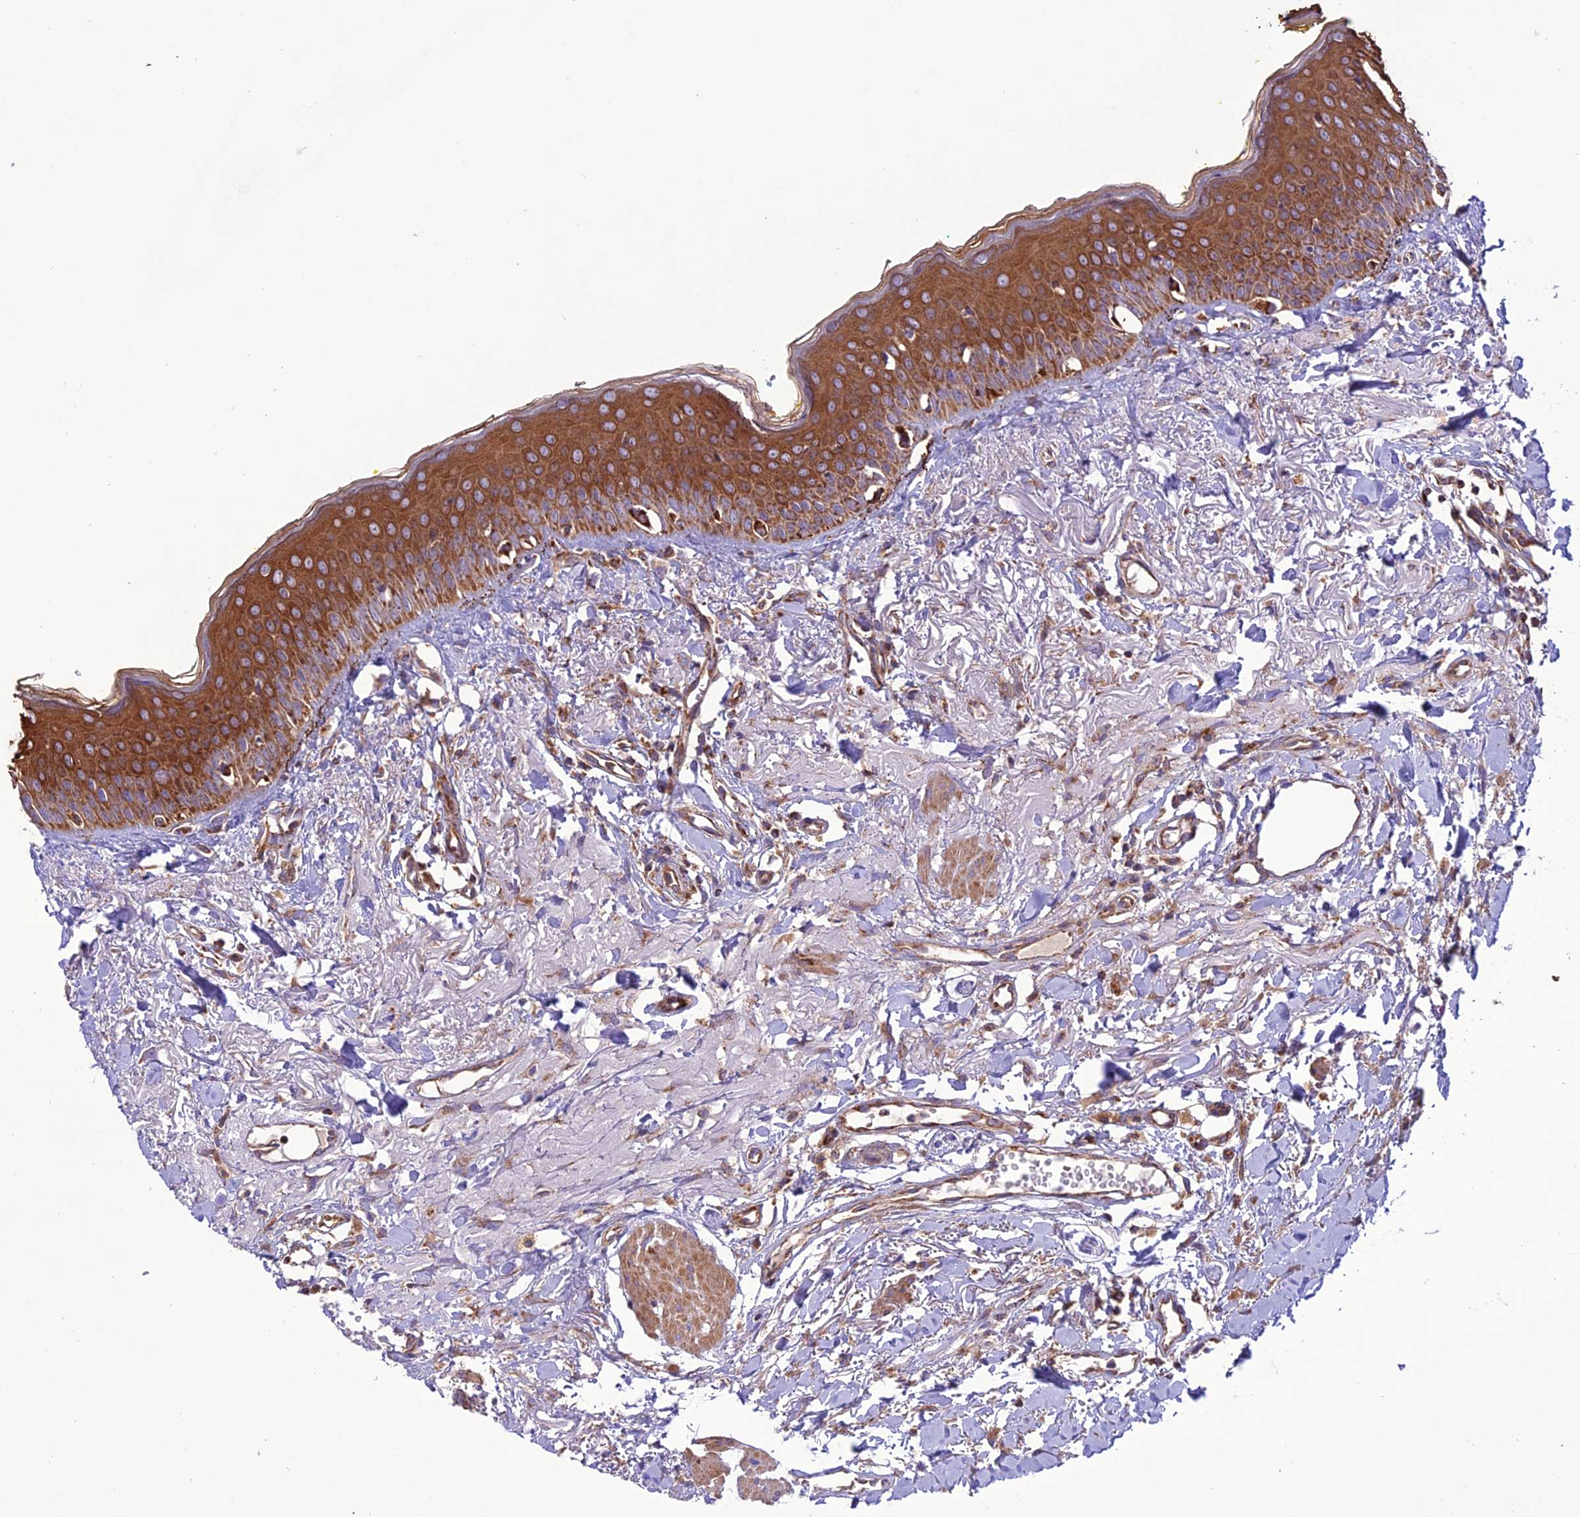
{"staining": {"intensity": "moderate", "quantity": ">75%", "location": "cytoplasmic/membranous"}, "tissue": "oral mucosa", "cell_type": "Squamous epithelial cells", "image_type": "normal", "snomed": [{"axis": "morphology", "description": "Normal tissue, NOS"}, {"axis": "topography", "description": "Oral tissue"}], "caption": "An immunohistochemistry photomicrograph of unremarkable tissue is shown. Protein staining in brown labels moderate cytoplasmic/membranous positivity in oral mucosa within squamous epithelial cells.", "gene": "MRPS9", "patient": {"sex": "female", "age": 70}}